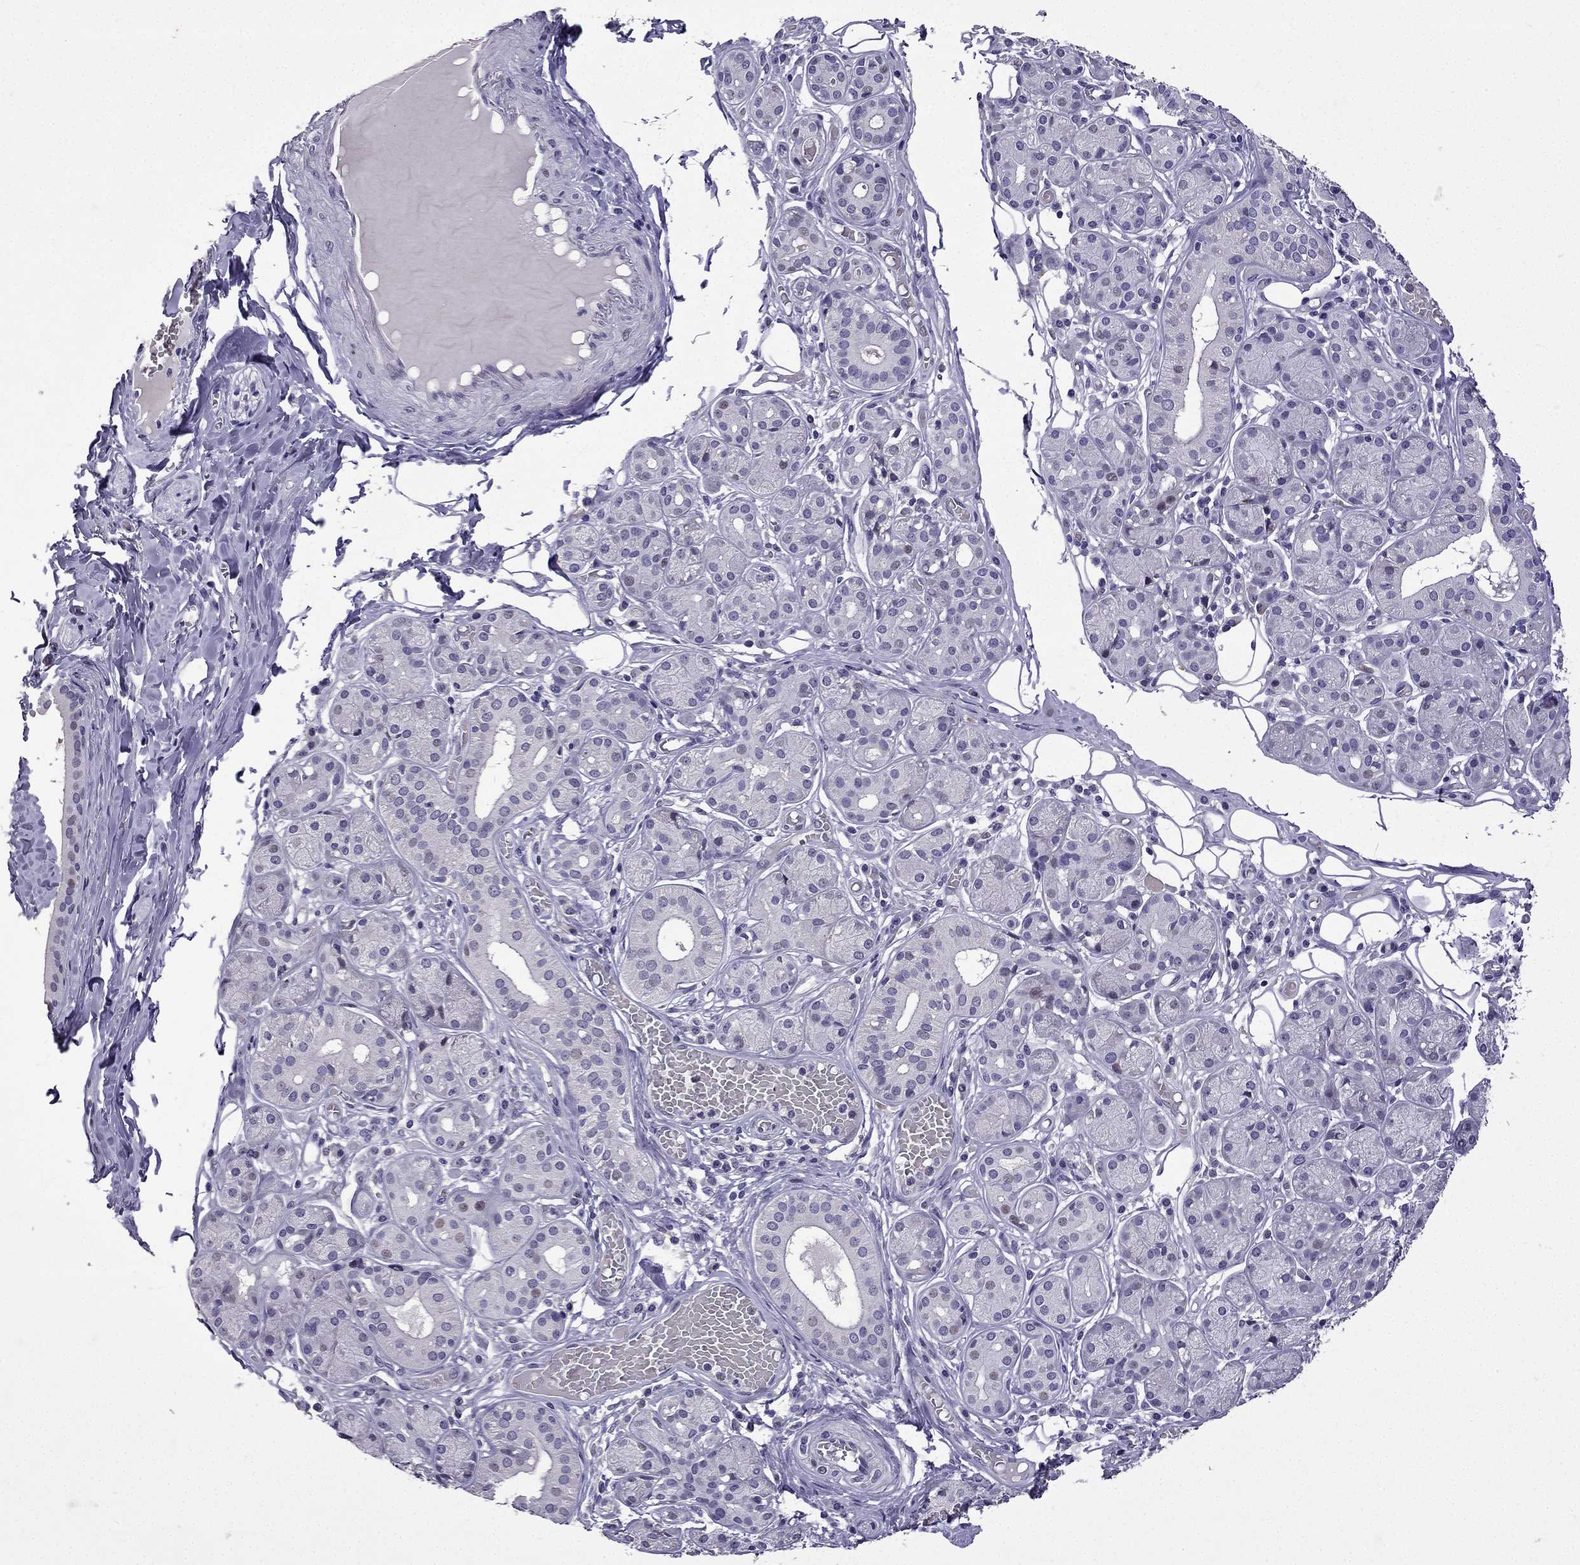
{"staining": {"intensity": "negative", "quantity": "none", "location": "none"}, "tissue": "salivary gland", "cell_type": "Glandular cells", "image_type": "normal", "snomed": [{"axis": "morphology", "description": "Normal tissue, NOS"}, {"axis": "topography", "description": "Salivary gland"}, {"axis": "topography", "description": "Peripheral nerve tissue"}], "caption": "Salivary gland was stained to show a protein in brown. There is no significant positivity in glandular cells. (Stains: DAB immunohistochemistry (IHC) with hematoxylin counter stain, Microscopy: brightfield microscopy at high magnification).", "gene": "TTN", "patient": {"sex": "male", "age": 71}}